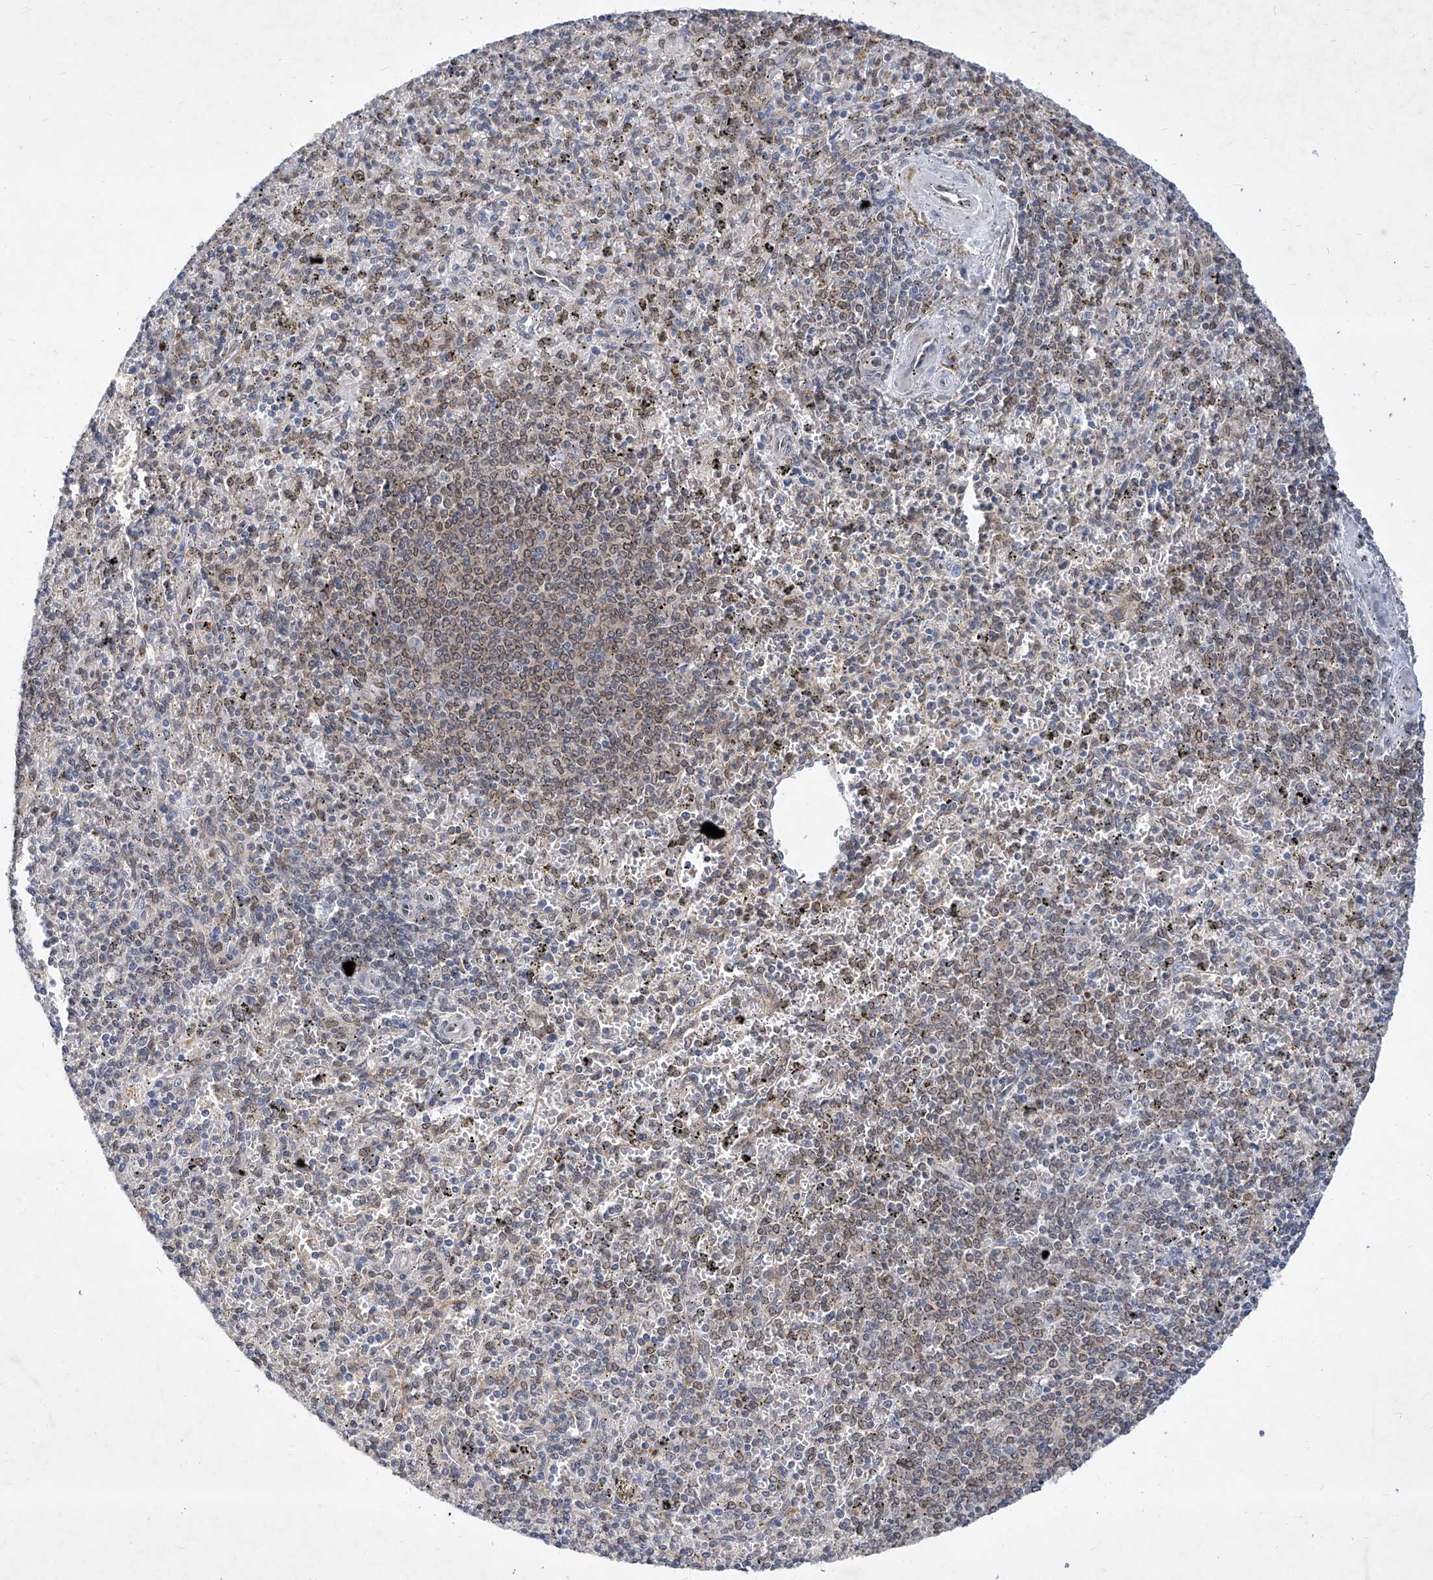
{"staining": {"intensity": "moderate", "quantity": "<25%", "location": "nuclear"}, "tissue": "spleen", "cell_type": "Cells in red pulp", "image_type": "normal", "snomed": [{"axis": "morphology", "description": "Normal tissue, NOS"}, {"axis": "topography", "description": "Spleen"}], "caption": "High-power microscopy captured an immunohistochemistry photomicrograph of normal spleen, revealing moderate nuclear positivity in approximately <25% of cells in red pulp.", "gene": "MX2", "patient": {"sex": "male", "age": 72}}